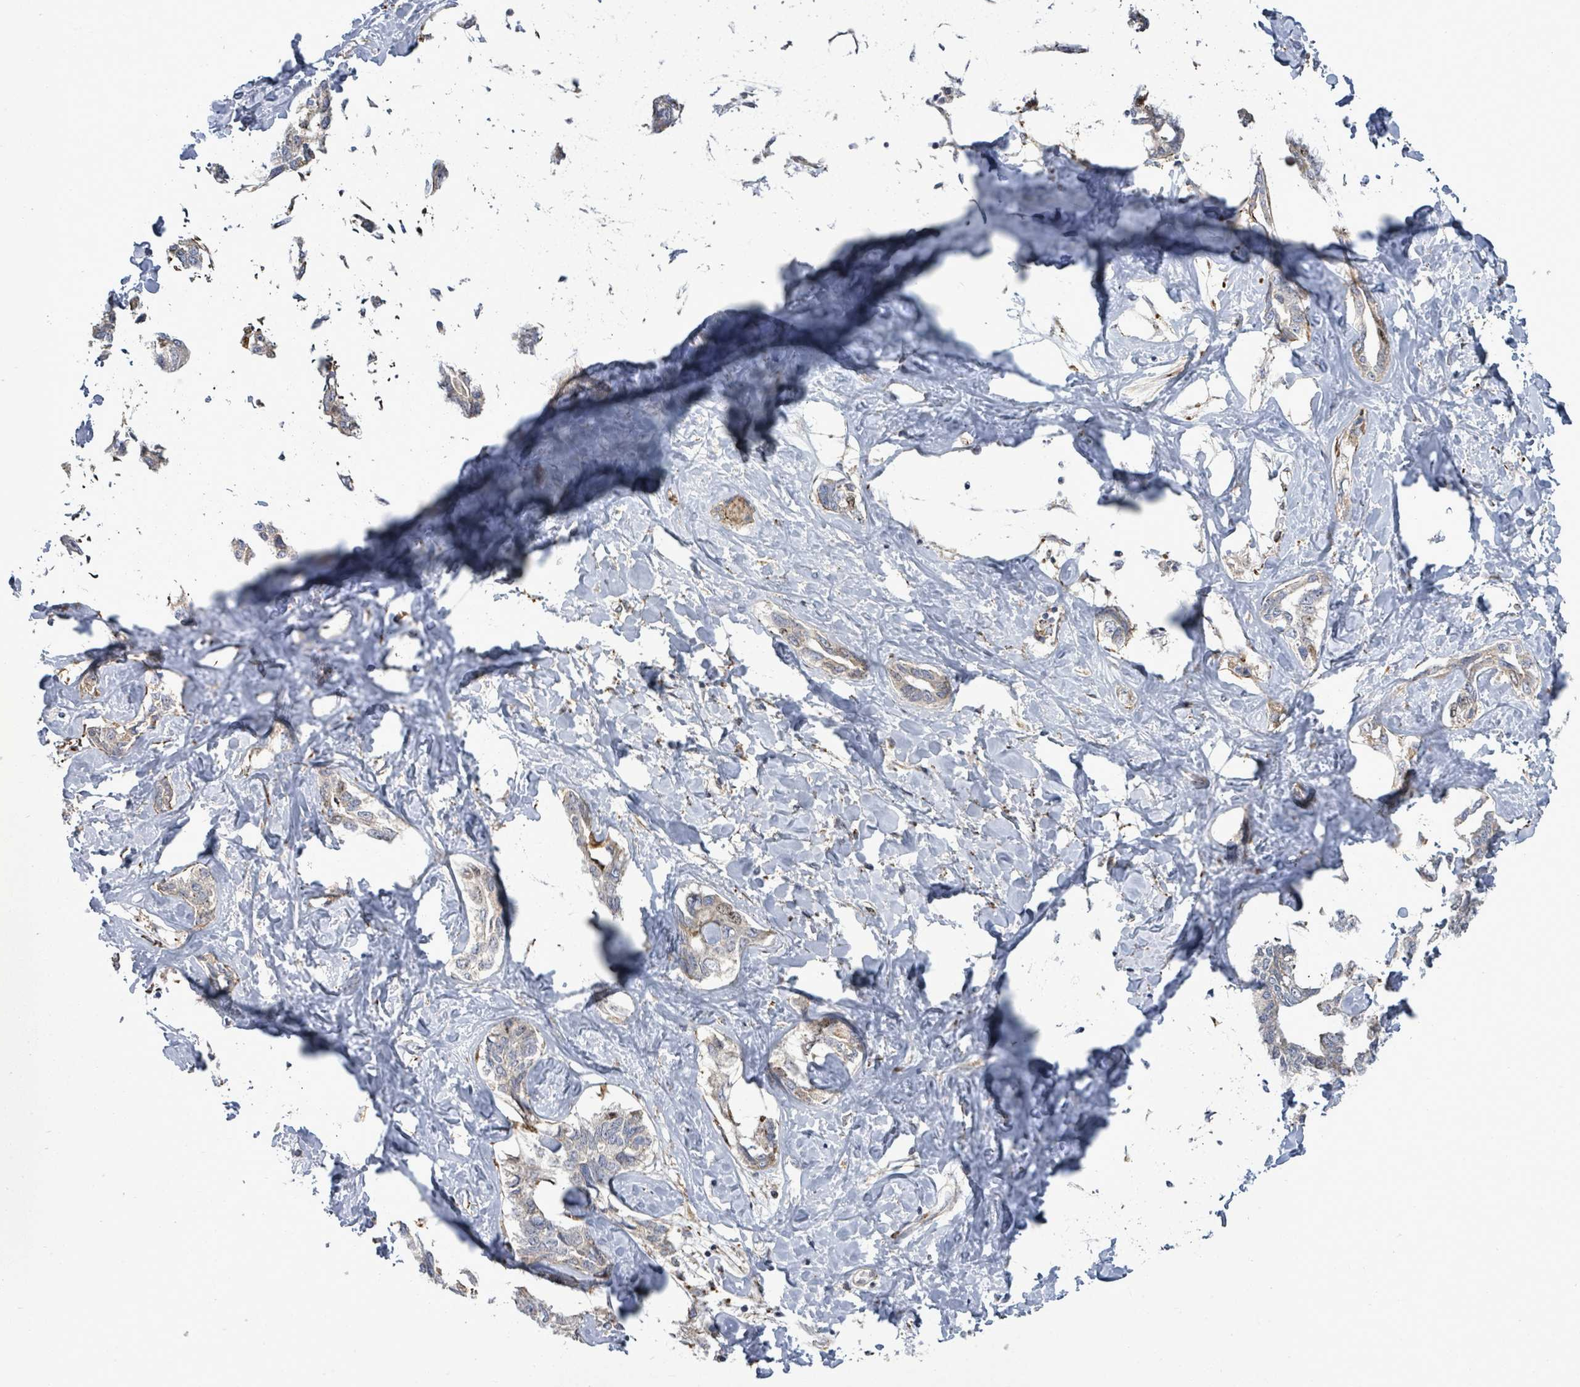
{"staining": {"intensity": "weak", "quantity": "<25%", "location": "cytoplasmic/membranous"}, "tissue": "liver cancer", "cell_type": "Tumor cells", "image_type": "cancer", "snomed": [{"axis": "morphology", "description": "Cholangiocarcinoma"}, {"axis": "topography", "description": "Liver"}], "caption": "Tumor cells are negative for protein expression in human liver cancer (cholangiocarcinoma).", "gene": "PAPSS1", "patient": {"sex": "male", "age": 59}}